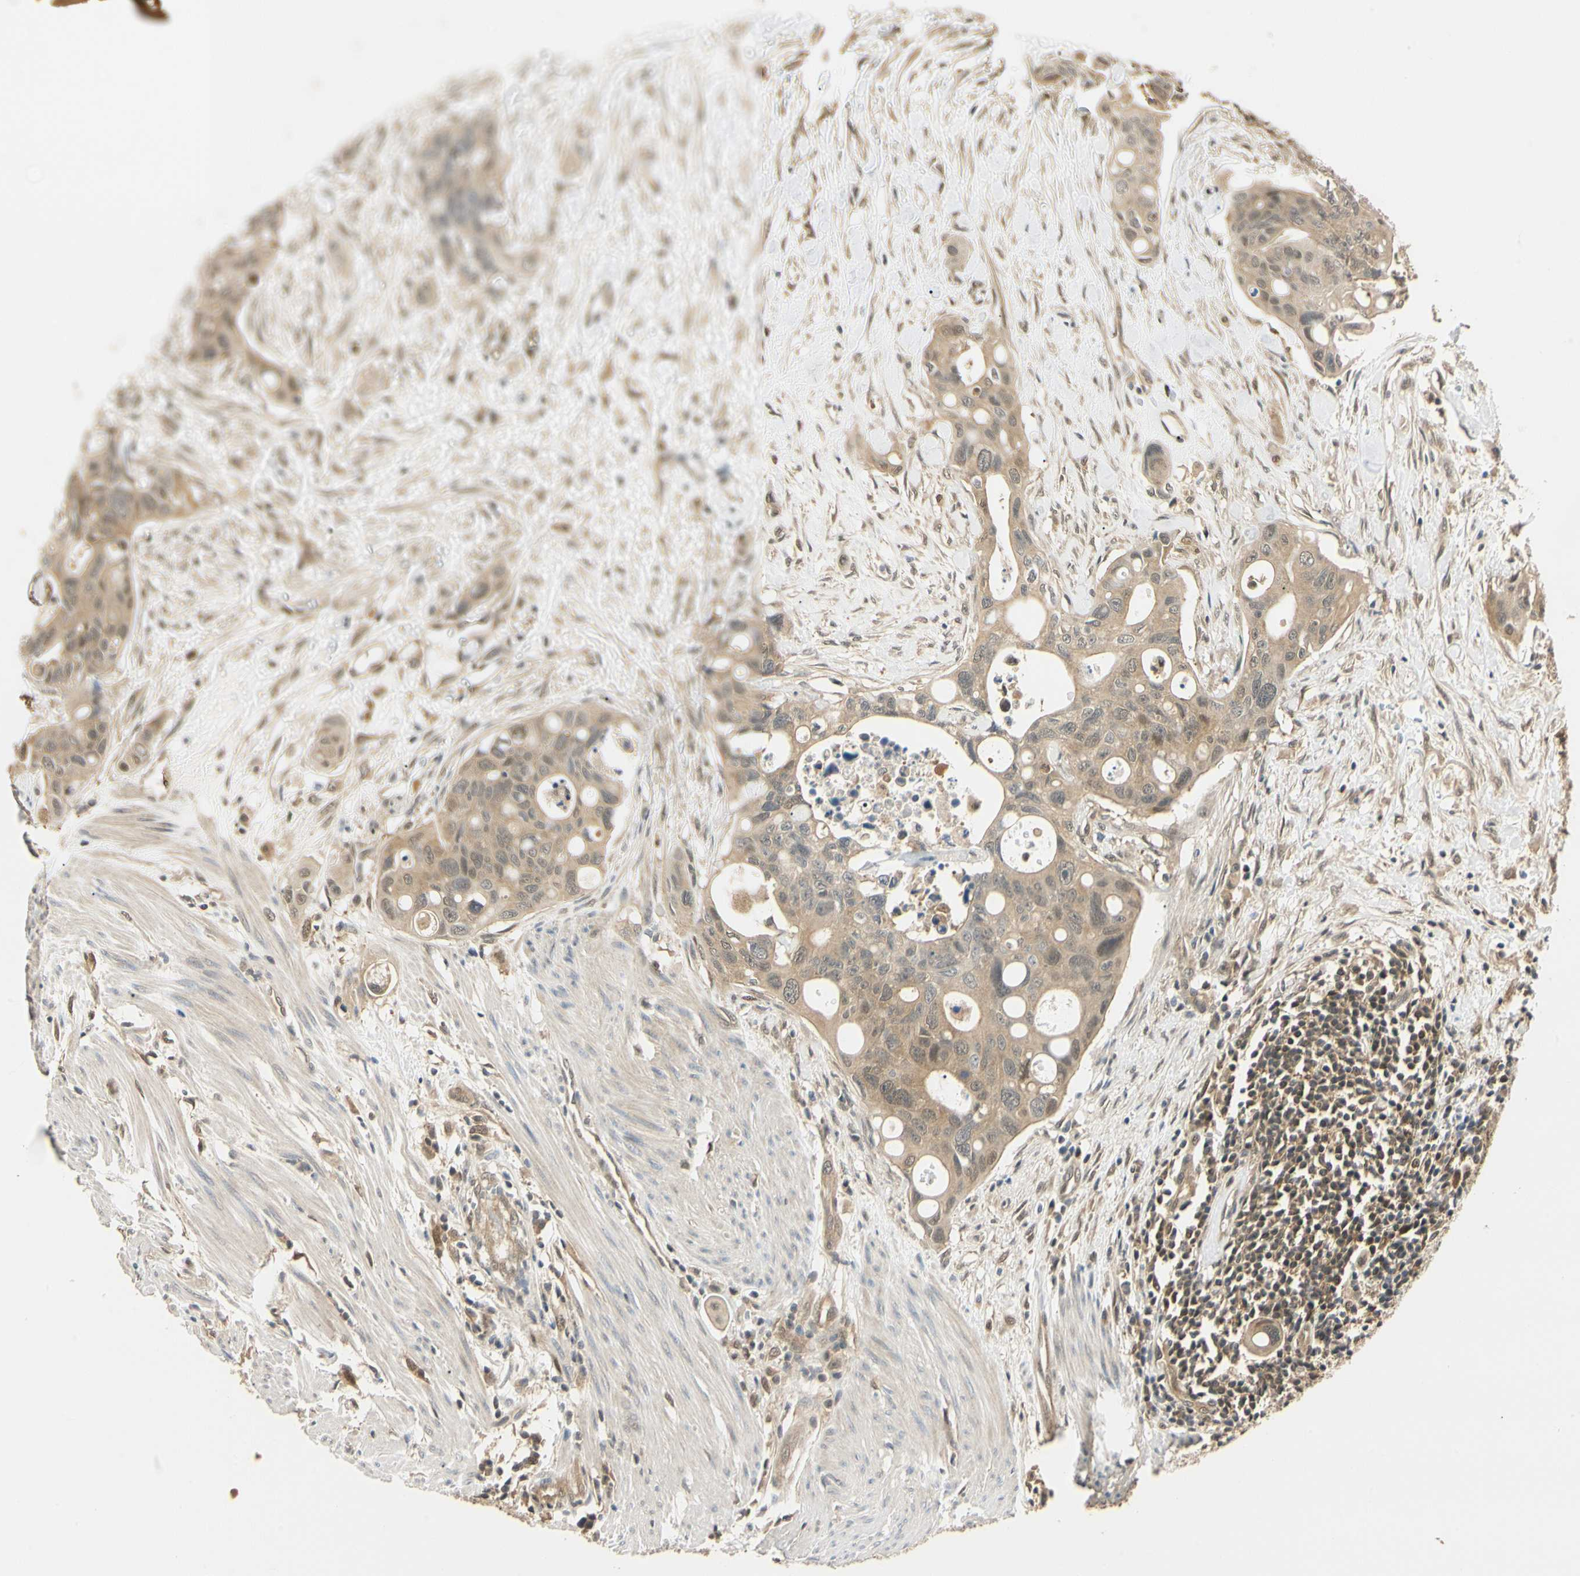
{"staining": {"intensity": "weak", "quantity": ">75%", "location": "cytoplasmic/membranous,nuclear"}, "tissue": "colorectal cancer", "cell_type": "Tumor cells", "image_type": "cancer", "snomed": [{"axis": "morphology", "description": "Adenocarcinoma, NOS"}, {"axis": "topography", "description": "Colon"}], "caption": "The immunohistochemical stain labels weak cytoplasmic/membranous and nuclear positivity in tumor cells of colorectal cancer tissue. The protein of interest is shown in brown color, while the nuclei are stained blue.", "gene": "UBE2Z", "patient": {"sex": "female", "age": 57}}